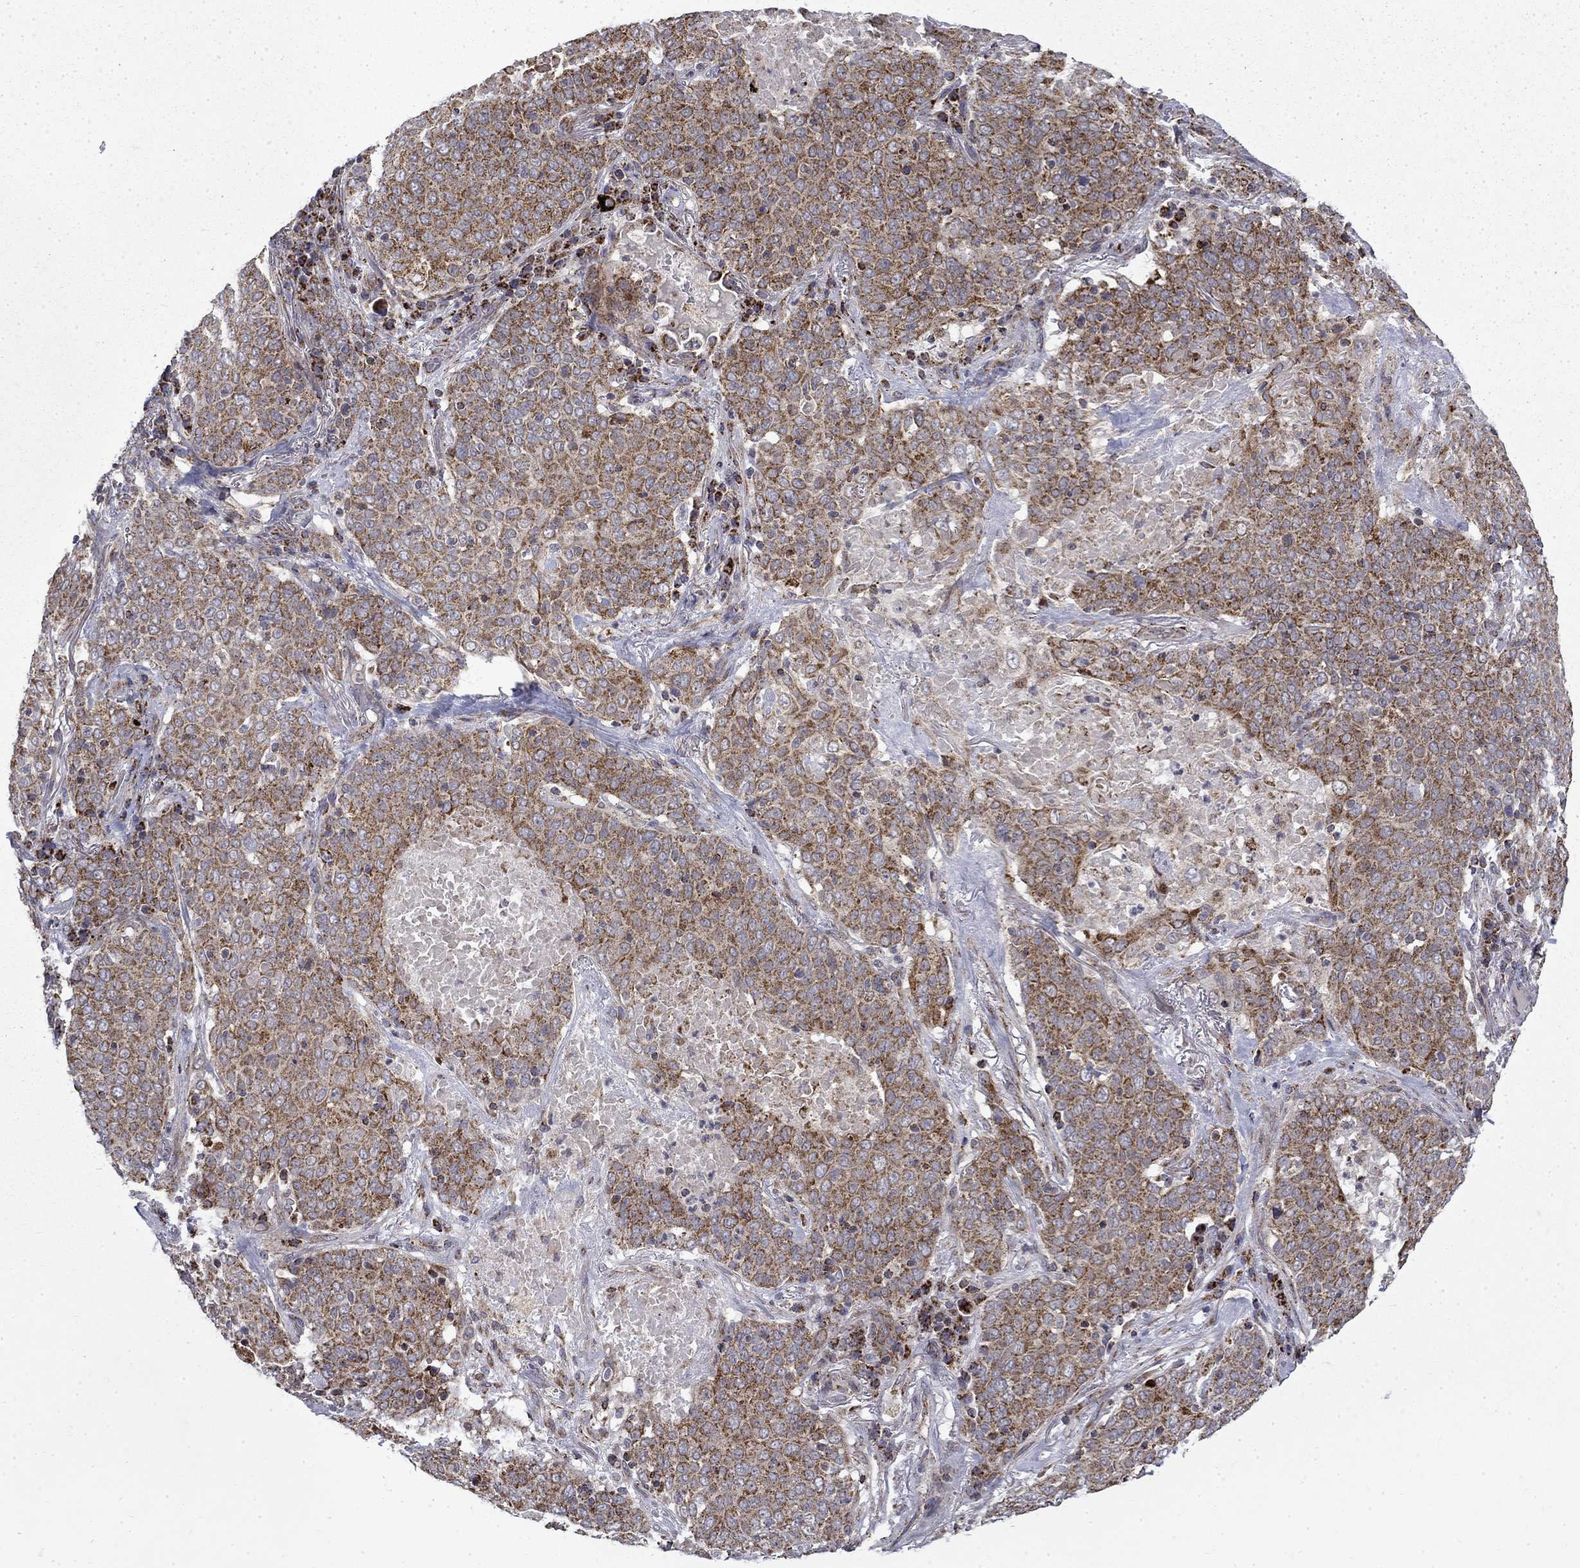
{"staining": {"intensity": "moderate", "quantity": ">75%", "location": "cytoplasmic/membranous"}, "tissue": "lung cancer", "cell_type": "Tumor cells", "image_type": "cancer", "snomed": [{"axis": "morphology", "description": "Squamous cell carcinoma, NOS"}, {"axis": "topography", "description": "Lung"}], "caption": "Protein staining displays moderate cytoplasmic/membranous positivity in approximately >75% of tumor cells in lung squamous cell carcinoma.", "gene": "PCBP3", "patient": {"sex": "male", "age": 82}}